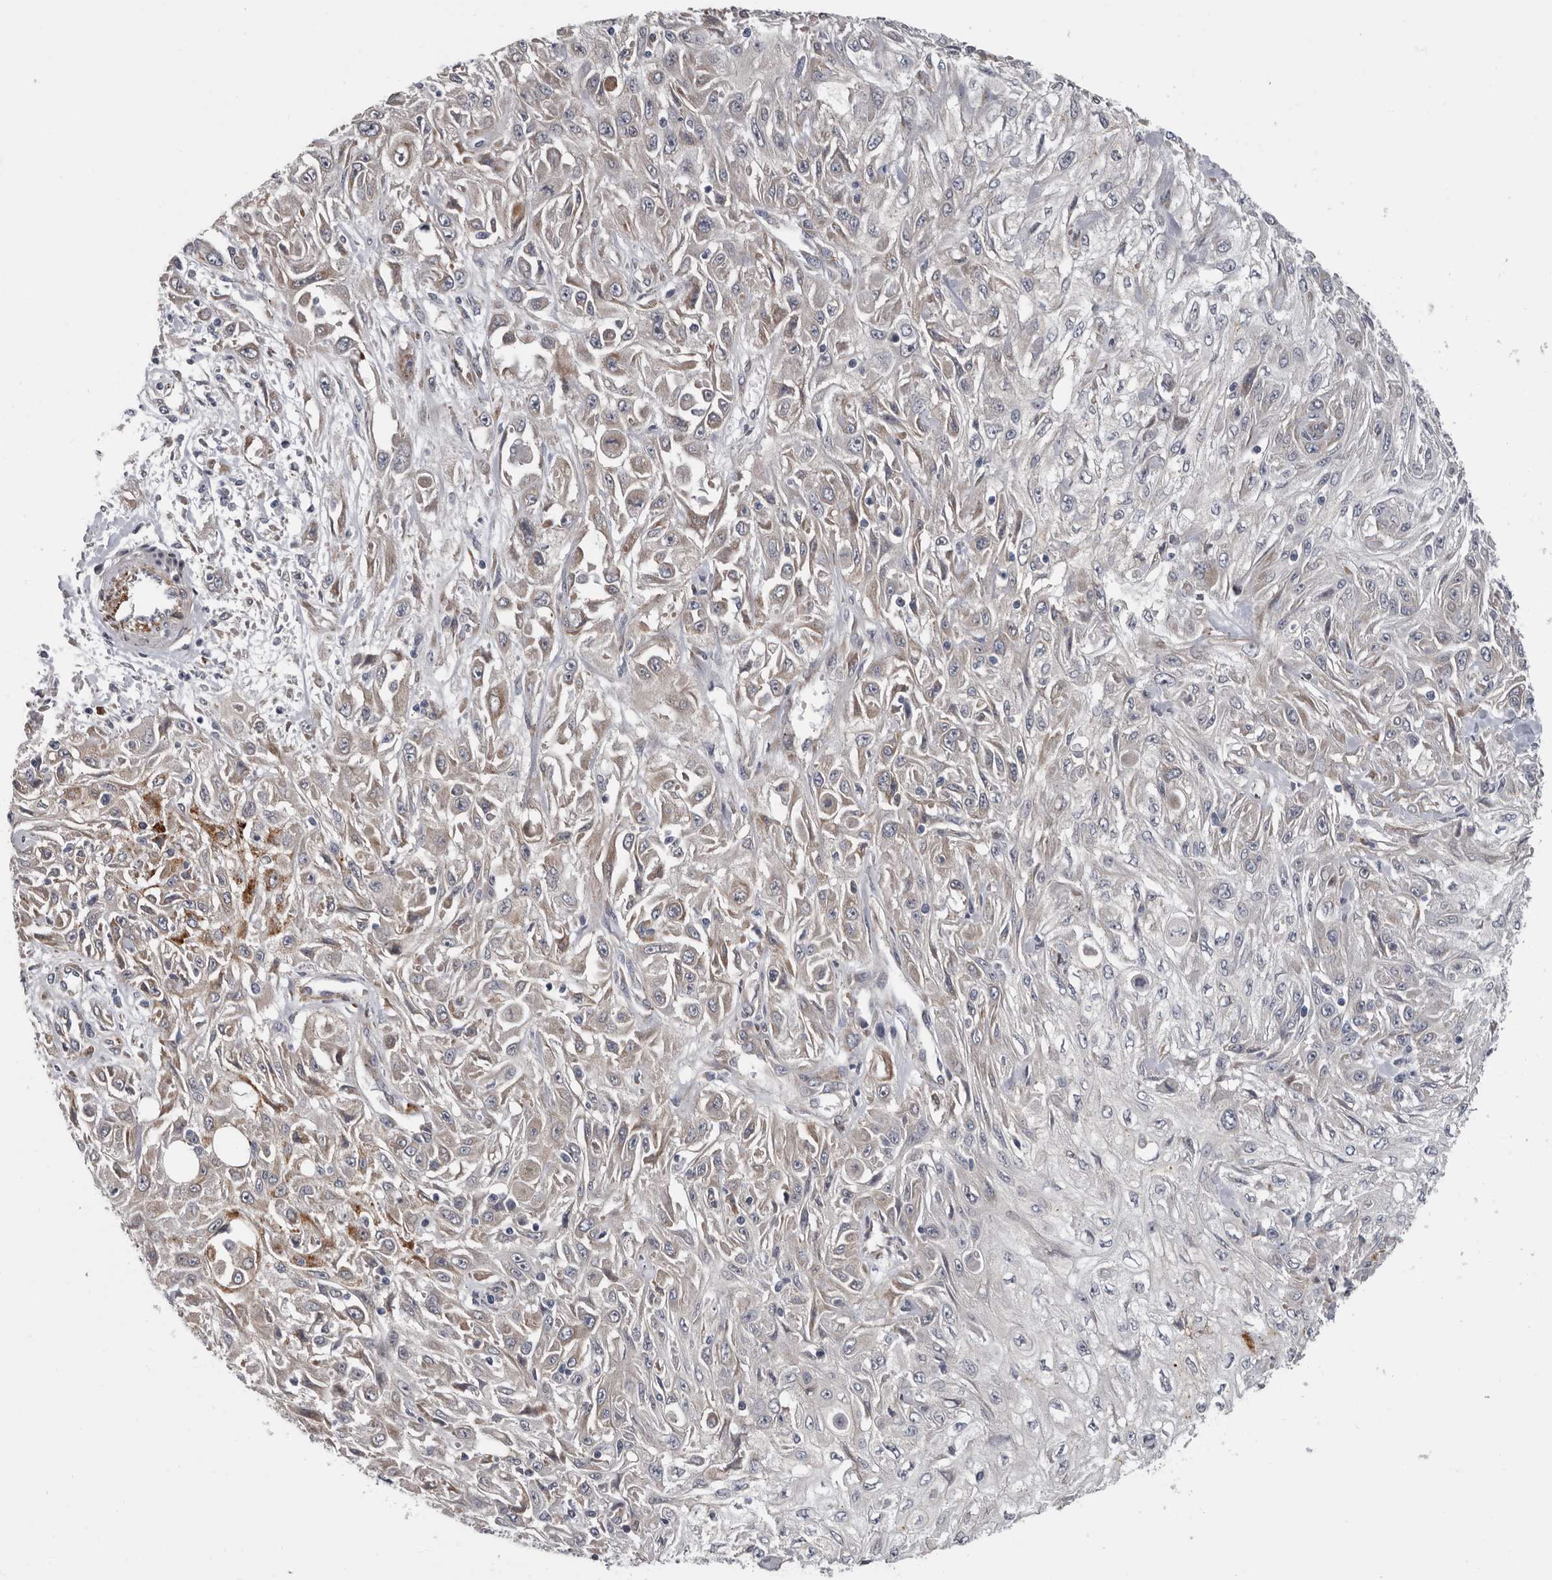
{"staining": {"intensity": "moderate", "quantity": "<25%", "location": "cytoplasmic/membranous"}, "tissue": "skin cancer", "cell_type": "Tumor cells", "image_type": "cancer", "snomed": [{"axis": "morphology", "description": "Squamous cell carcinoma, NOS"}, {"axis": "morphology", "description": "Squamous cell carcinoma, metastatic, NOS"}, {"axis": "topography", "description": "Skin"}, {"axis": "topography", "description": "Lymph node"}], "caption": "Skin cancer was stained to show a protein in brown. There is low levels of moderate cytoplasmic/membranous expression in approximately <25% of tumor cells. (DAB (3,3'-diaminobenzidine) = brown stain, brightfield microscopy at high magnification).", "gene": "ATXN3L", "patient": {"sex": "male", "age": 75}}